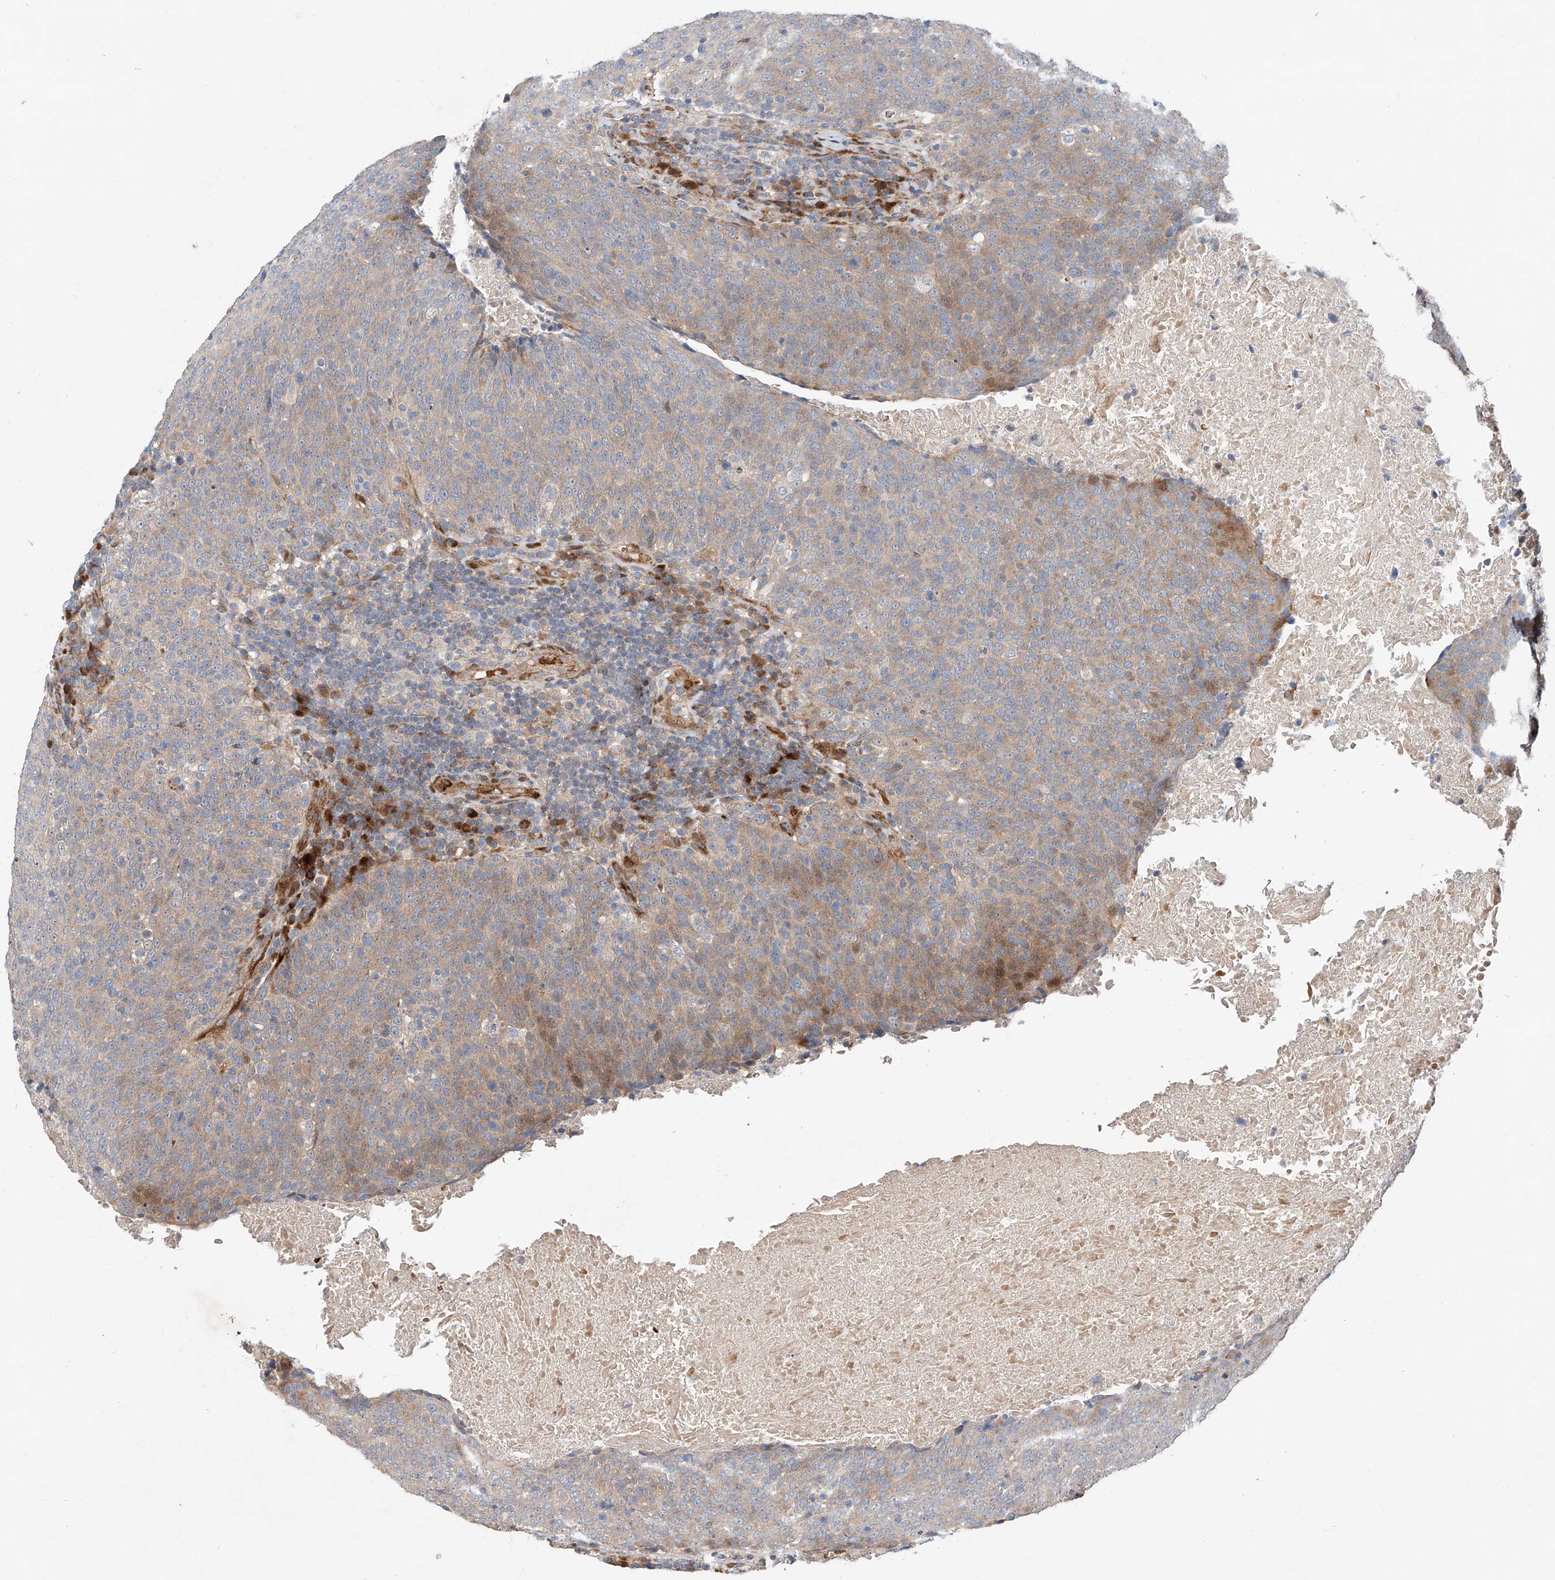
{"staining": {"intensity": "weak", "quantity": "25%-75%", "location": "cytoplasmic/membranous"}, "tissue": "head and neck cancer", "cell_type": "Tumor cells", "image_type": "cancer", "snomed": [{"axis": "morphology", "description": "Squamous cell carcinoma, NOS"}, {"axis": "morphology", "description": "Squamous cell carcinoma, metastatic, NOS"}, {"axis": "topography", "description": "Lymph node"}, {"axis": "topography", "description": "Head-Neck"}], "caption": "Immunohistochemical staining of head and neck cancer (squamous cell carcinoma) displays low levels of weak cytoplasmic/membranous protein staining in about 25%-75% of tumor cells.", "gene": "USF3", "patient": {"sex": "male", "age": 62}}